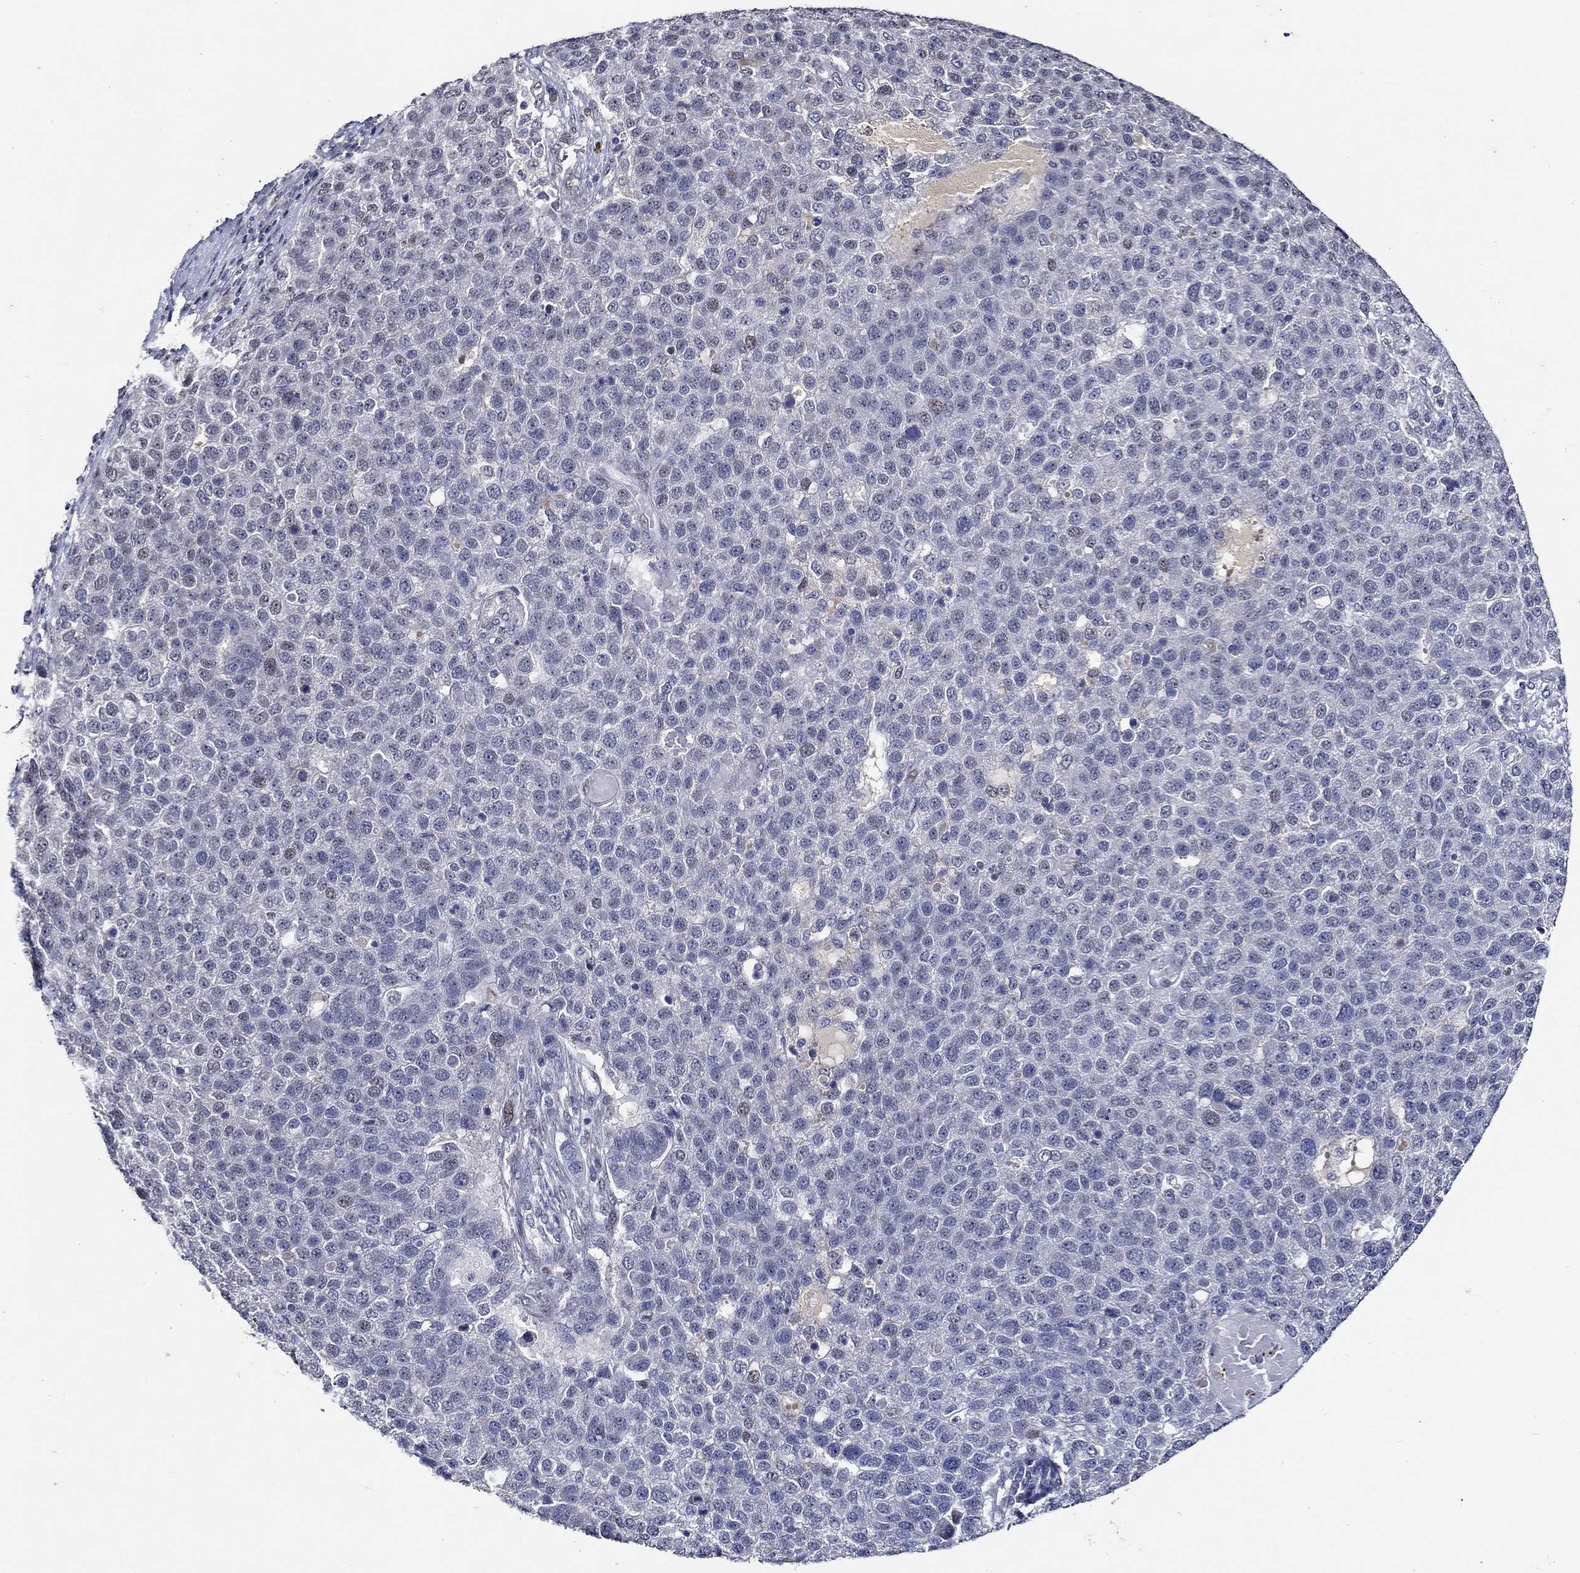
{"staining": {"intensity": "moderate", "quantity": "<25%", "location": "nuclear"}, "tissue": "pancreatic cancer", "cell_type": "Tumor cells", "image_type": "cancer", "snomed": [{"axis": "morphology", "description": "Adenocarcinoma, NOS"}, {"axis": "topography", "description": "Pancreas"}], "caption": "Adenocarcinoma (pancreatic) tissue exhibits moderate nuclear positivity in about <25% of tumor cells", "gene": "GATA2", "patient": {"sex": "female", "age": 61}}